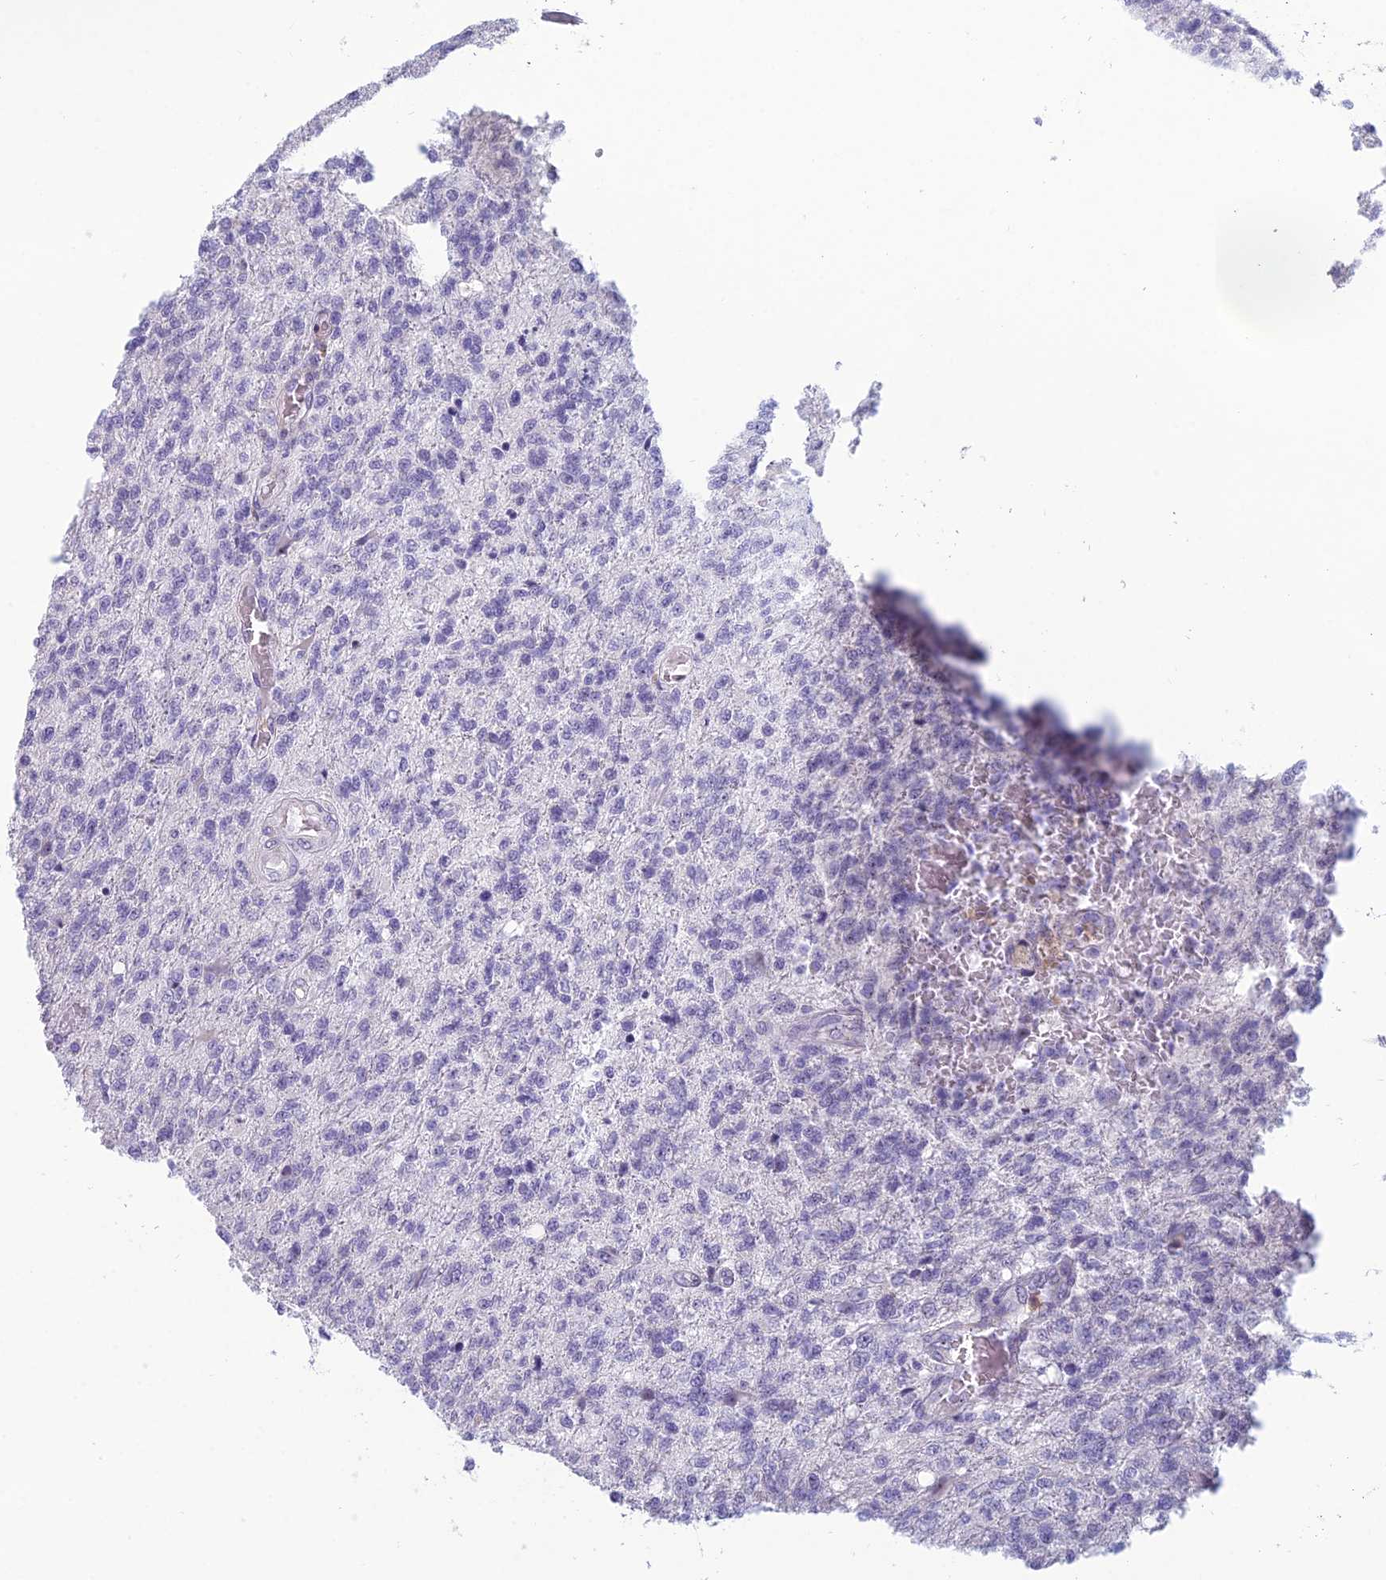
{"staining": {"intensity": "negative", "quantity": "none", "location": "none"}, "tissue": "glioma", "cell_type": "Tumor cells", "image_type": "cancer", "snomed": [{"axis": "morphology", "description": "Glioma, malignant, High grade"}, {"axis": "topography", "description": "Brain"}], "caption": "Immunohistochemistry photomicrograph of neoplastic tissue: human glioma stained with DAB (3,3'-diaminobenzidine) exhibits no significant protein staining in tumor cells.", "gene": "NOC2L", "patient": {"sex": "male", "age": 56}}